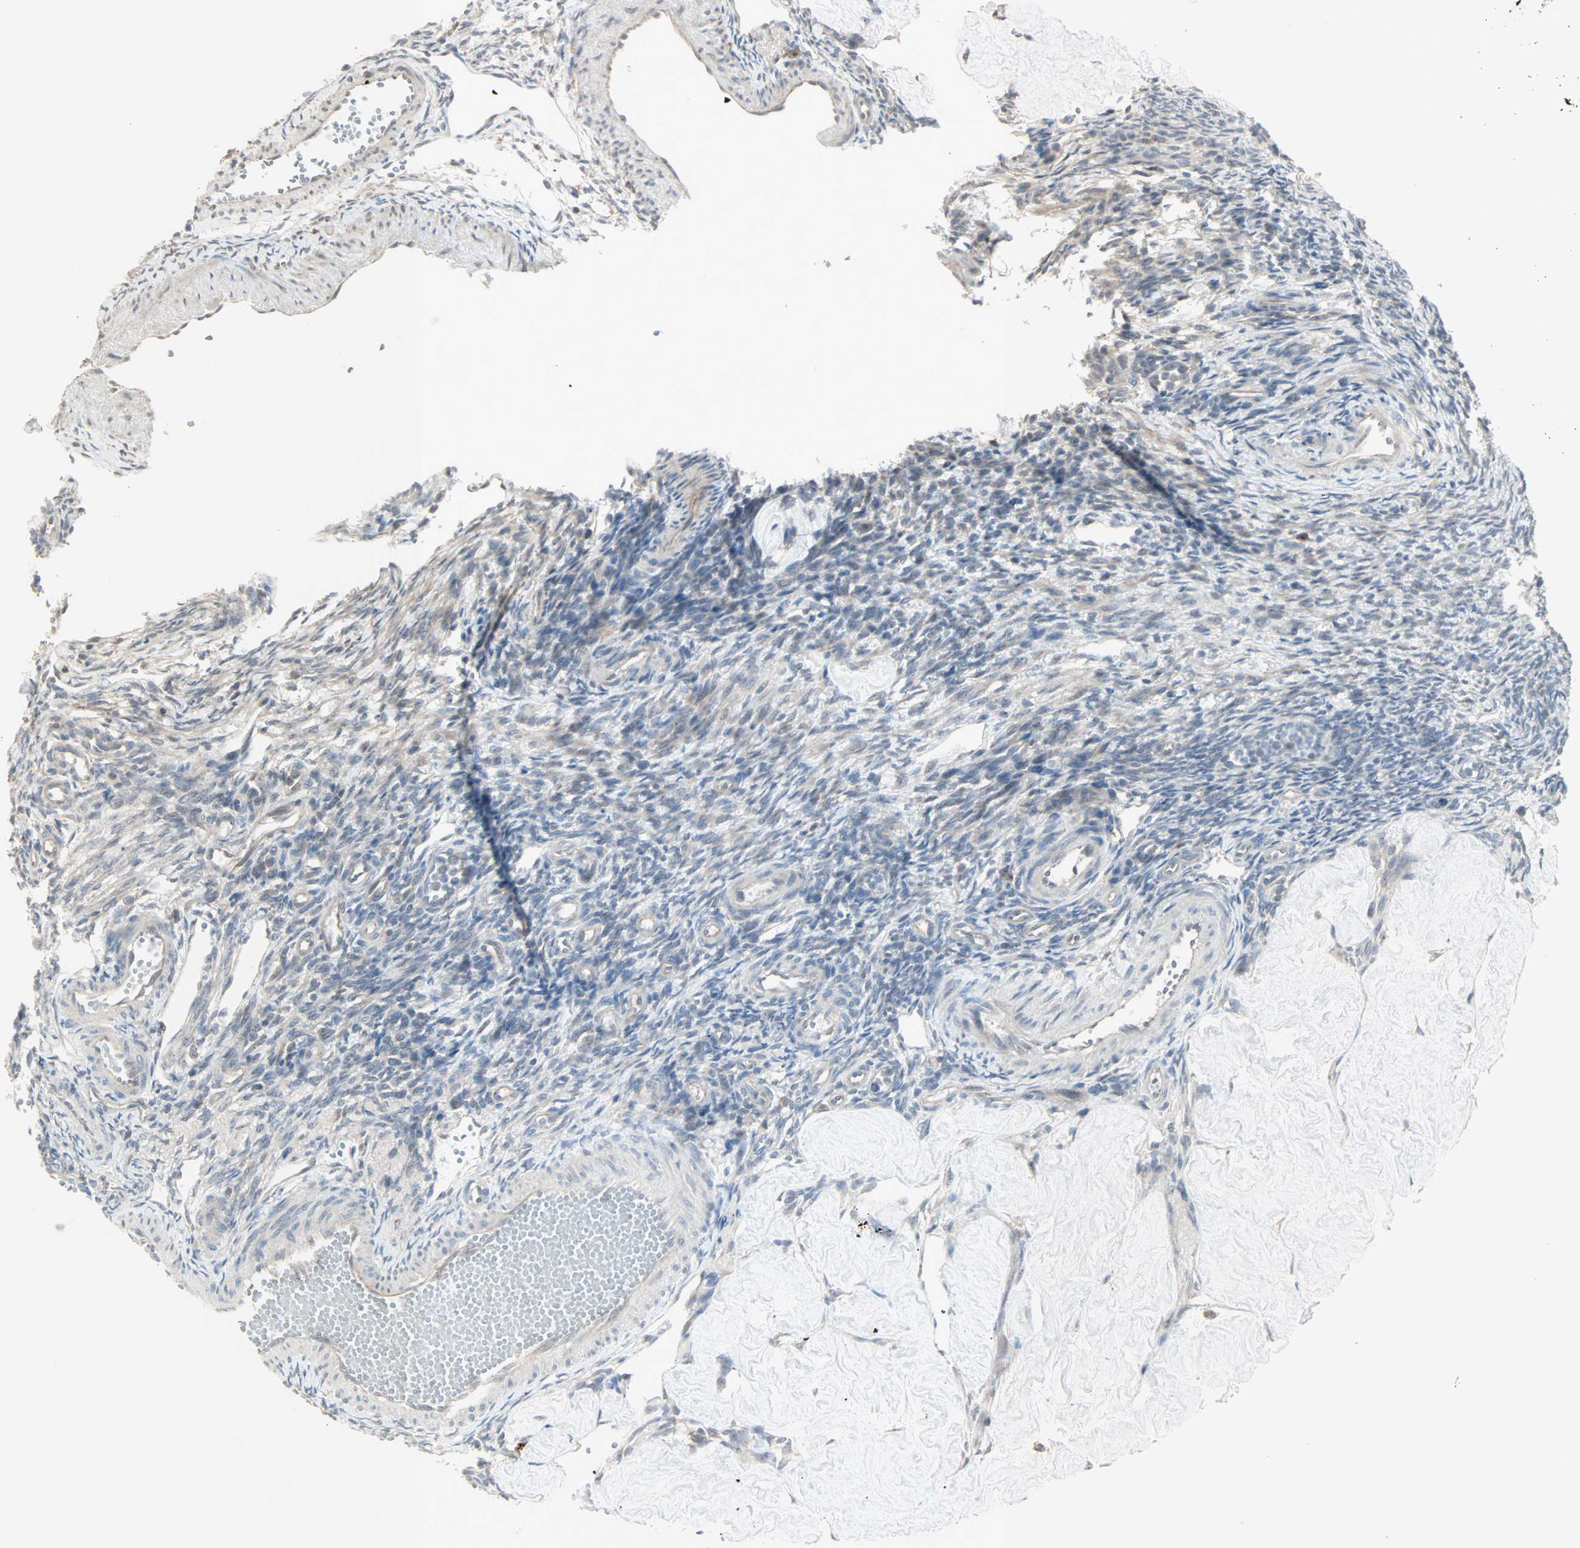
{"staining": {"intensity": "weak", "quantity": "25%-75%", "location": "cytoplasmic/membranous"}, "tissue": "ovary", "cell_type": "Ovarian stroma cells", "image_type": "normal", "snomed": [{"axis": "morphology", "description": "Normal tissue, NOS"}, {"axis": "topography", "description": "Ovary"}], "caption": "This histopathology image shows immunohistochemistry (IHC) staining of unremarkable human ovary, with low weak cytoplasmic/membranous positivity in approximately 25%-75% of ovarian stroma cells.", "gene": "KDM4A", "patient": {"sex": "female", "age": 33}}